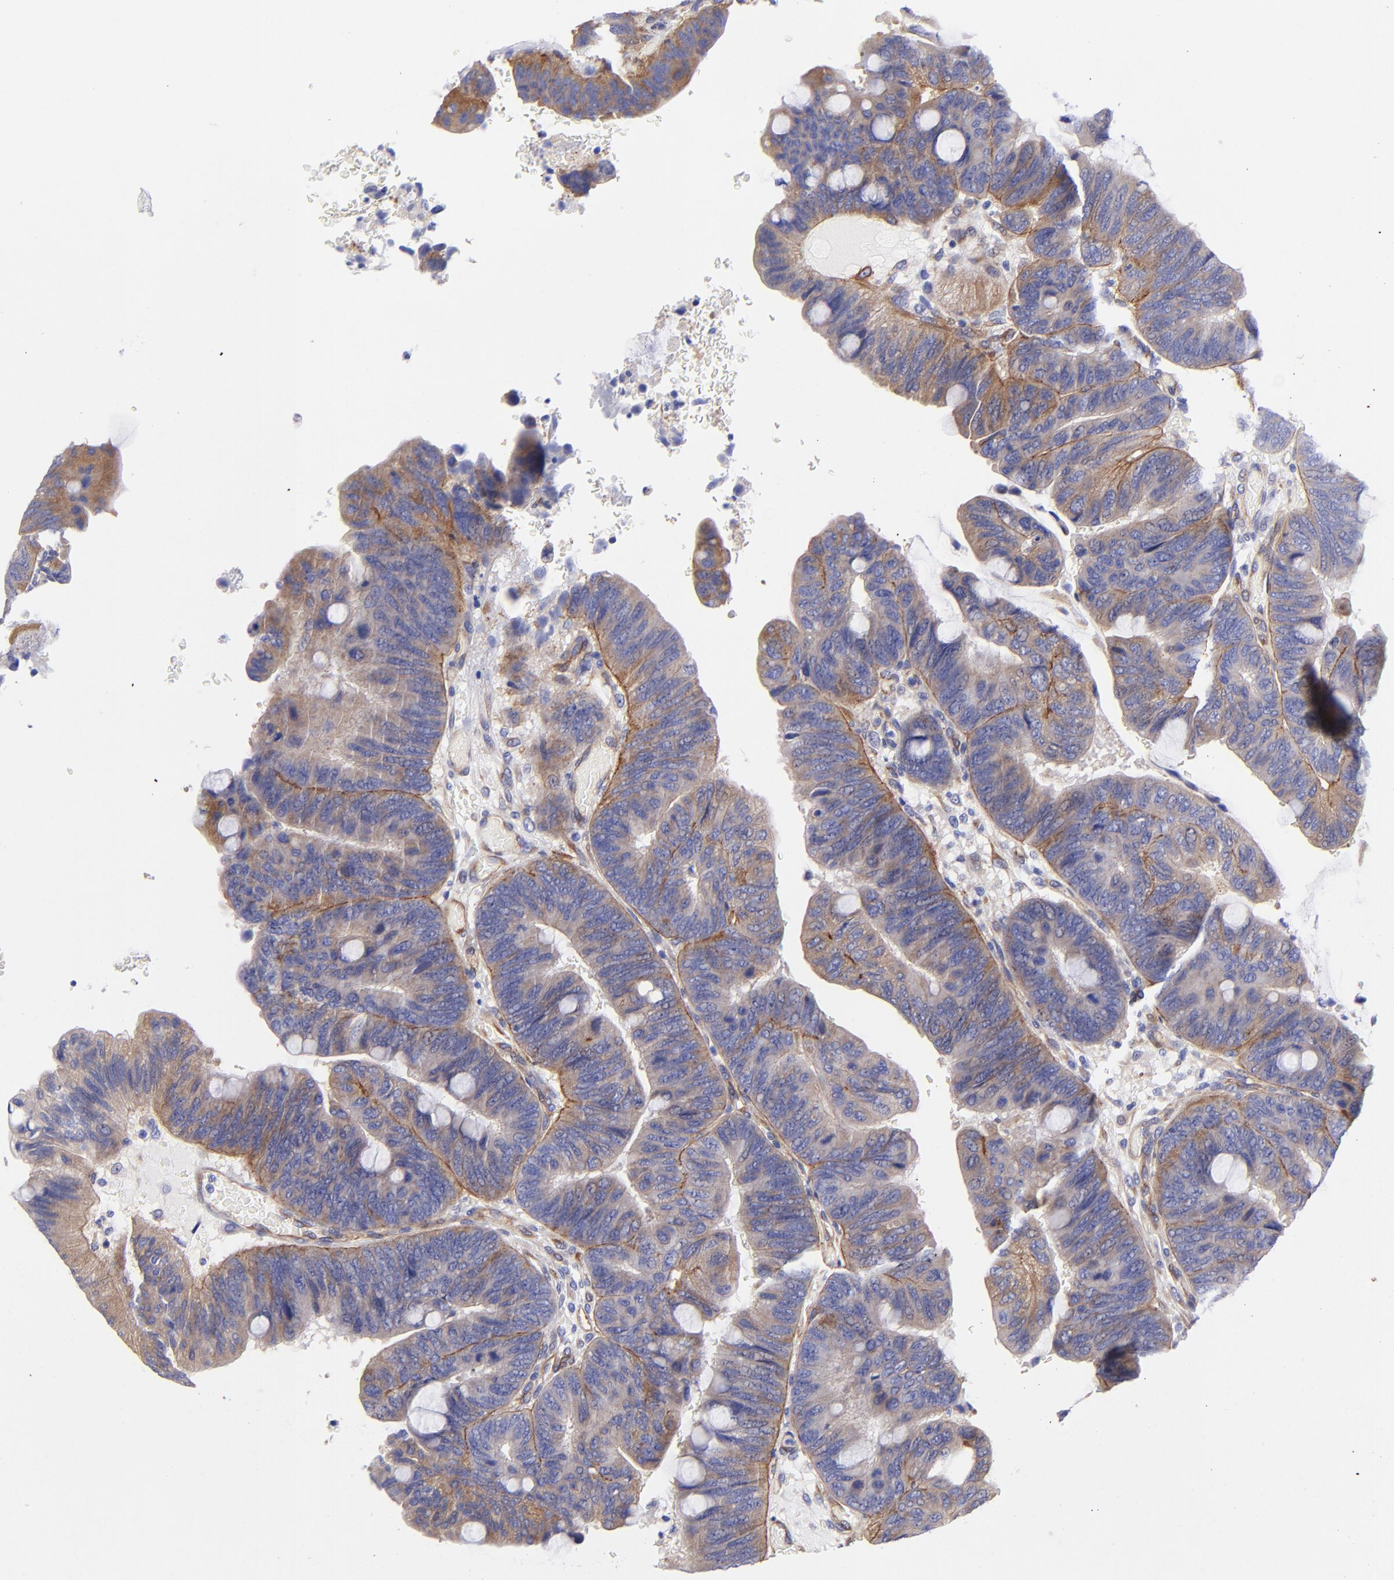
{"staining": {"intensity": "moderate", "quantity": "25%-75%", "location": "cytoplasmic/membranous"}, "tissue": "colorectal cancer", "cell_type": "Tumor cells", "image_type": "cancer", "snomed": [{"axis": "morphology", "description": "Normal tissue, NOS"}, {"axis": "morphology", "description": "Adenocarcinoma, NOS"}, {"axis": "topography", "description": "Rectum"}], "caption": "Colorectal cancer stained with a protein marker demonstrates moderate staining in tumor cells.", "gene": "PPFIBP1", "patient": {"sex": "male", "age": 92}}